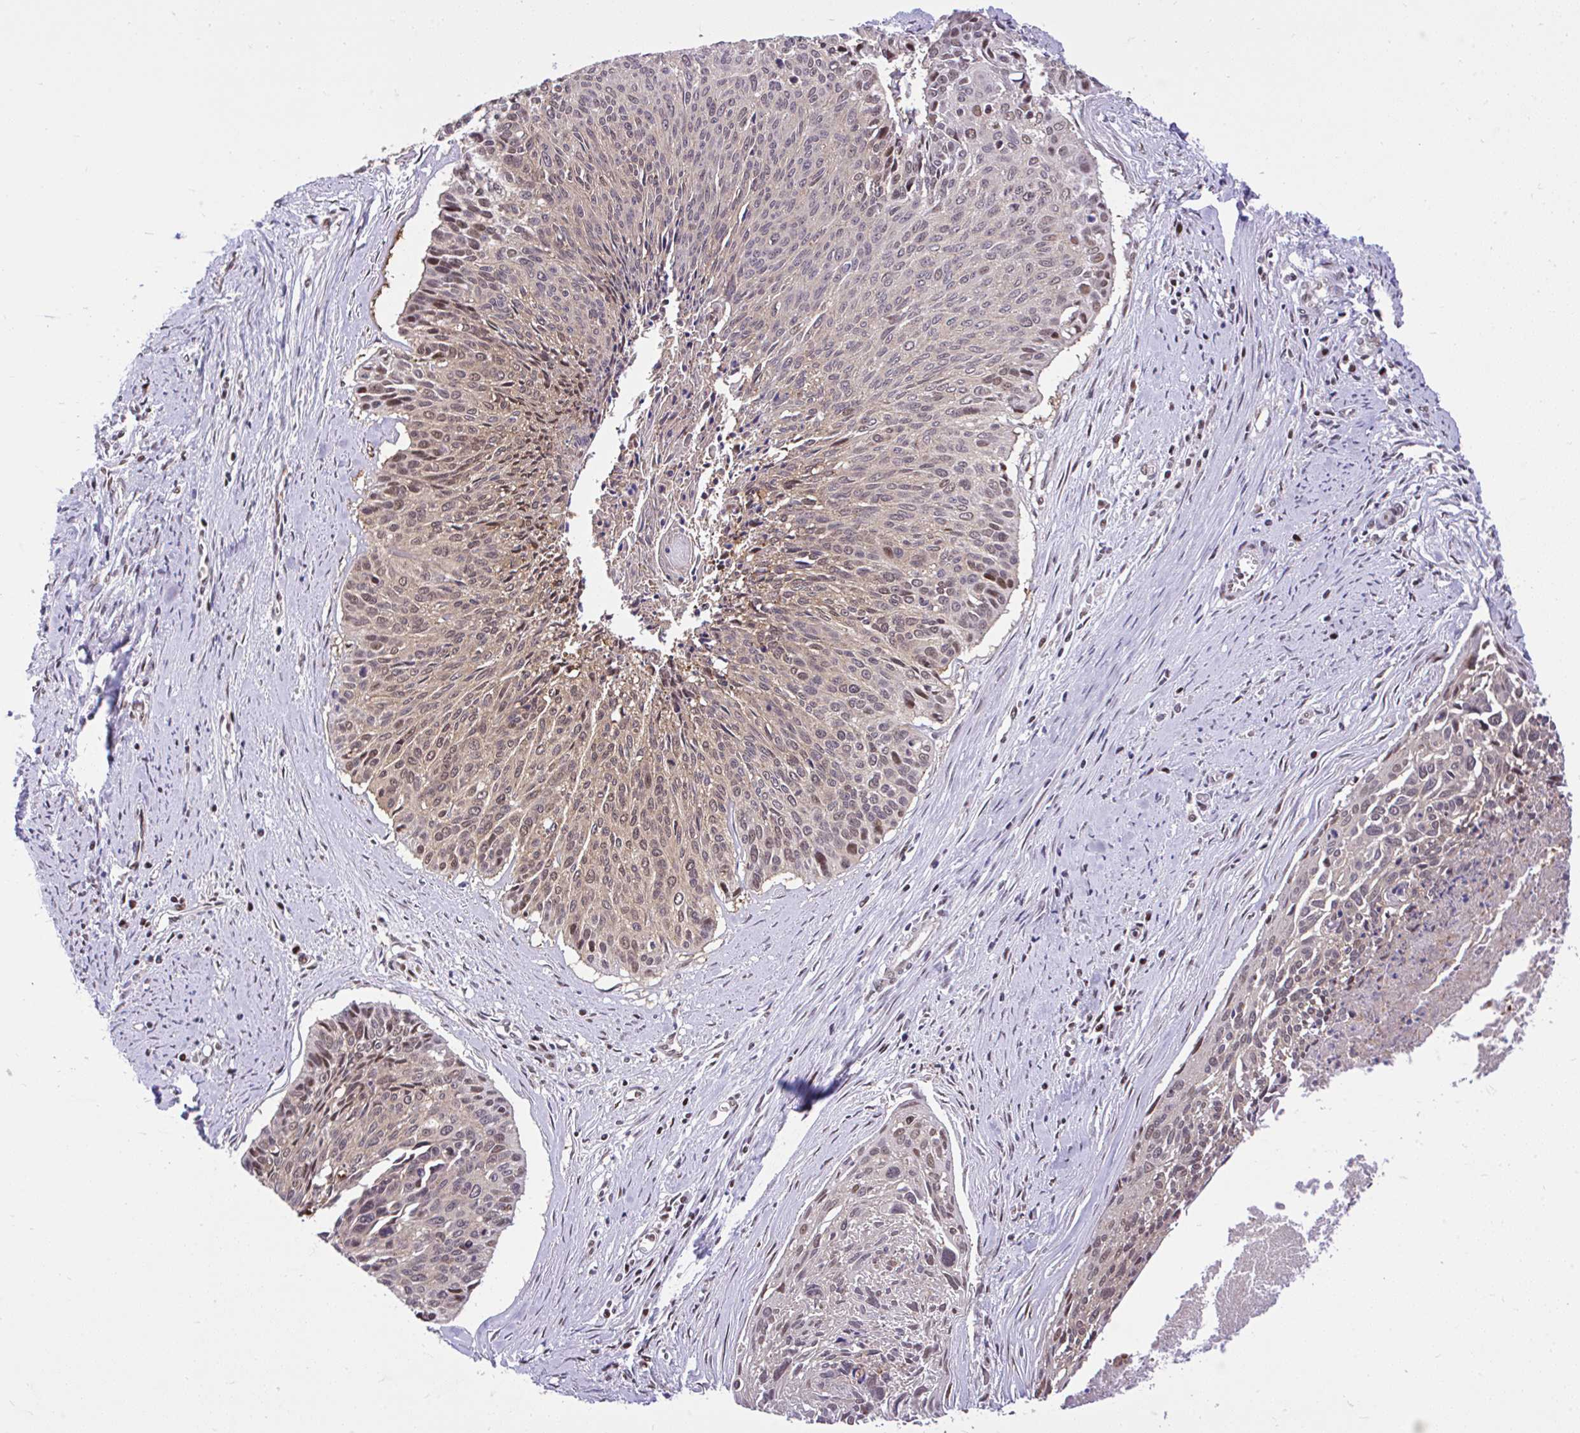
{"staining": {"intensity": "weak", "quantity": "25%-75%", "location": "nuclear"}, "tissue": "cervical cancer", "cell_type": "Tumor cells", "image_type": "cancer", "snomed": [{"axis": "morphology", "description": "Squamous cell carcinoma, NOS"}, {"axis": "topography", "description": "Cervix"}], "caption": "Squamous cell carcinoma (cervical) stained for a protein (brown) reveals weak nuclear positive expression in about 25%-75% of tumor cells.", "gene": "GLIS3", "patient": {"sex": "female", "age": 55}}